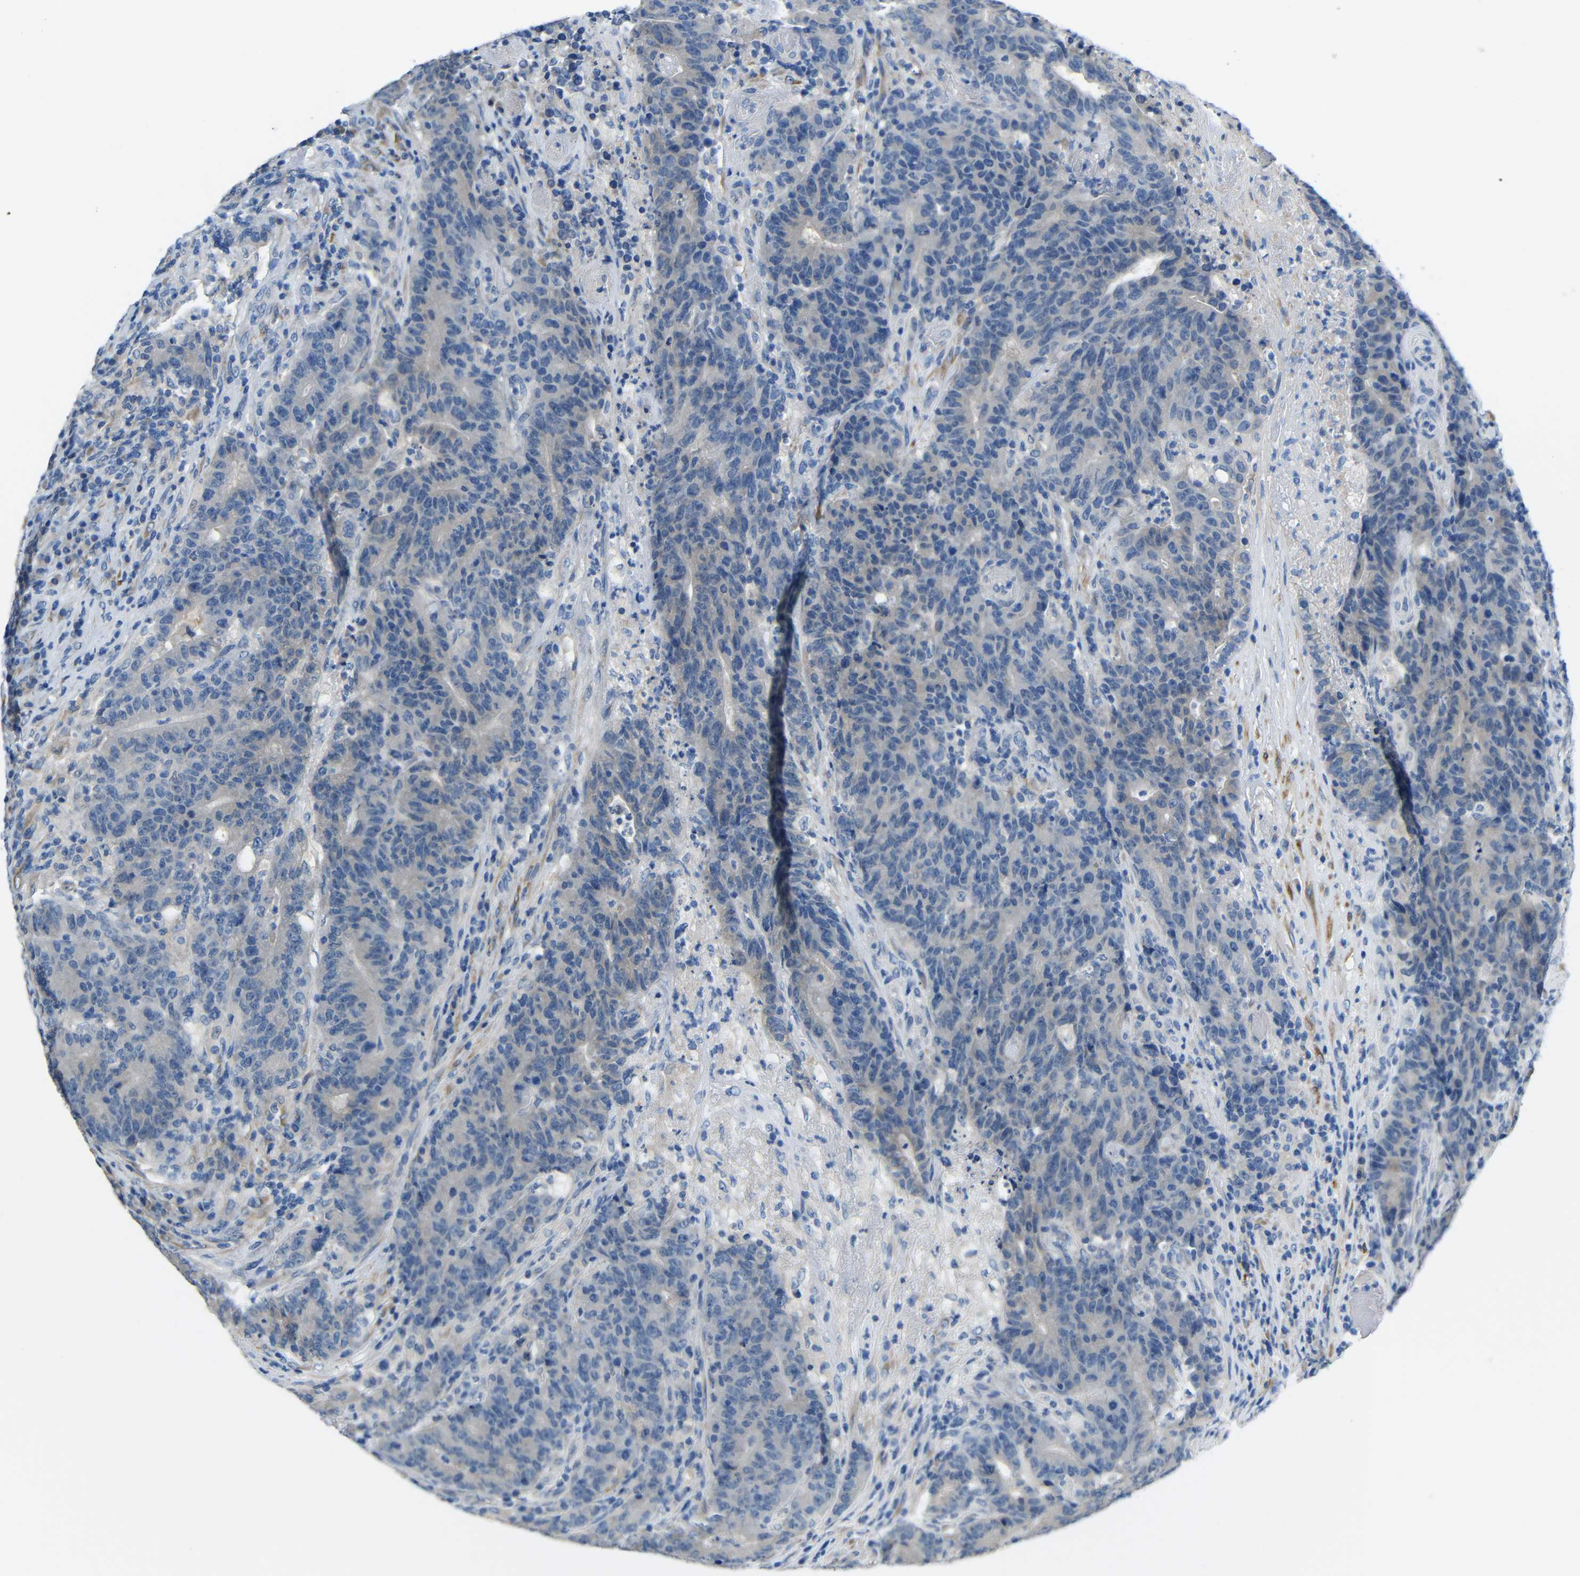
{"staining": {"intensity": "negative", "quantity": "none", "location": "none"}, "tissue": "colorectal cancer", "cell_type": "Tumor cells", "image_type": "cancer", "snomed": [{"axis": "morphology", "description": "Normal tissue, NOS"}, {"axis": "morphology", "description": "Adenocarcinoma, NOS"}, {"axis": "topography", "description": "Colon"}], "caption": "A micrograph of colorectal adenocarcinoma stained for a protein shows no brown staining in tumor cells.", "gene": "NEGR1", "patient": {"sex": "female", "age": 75}}